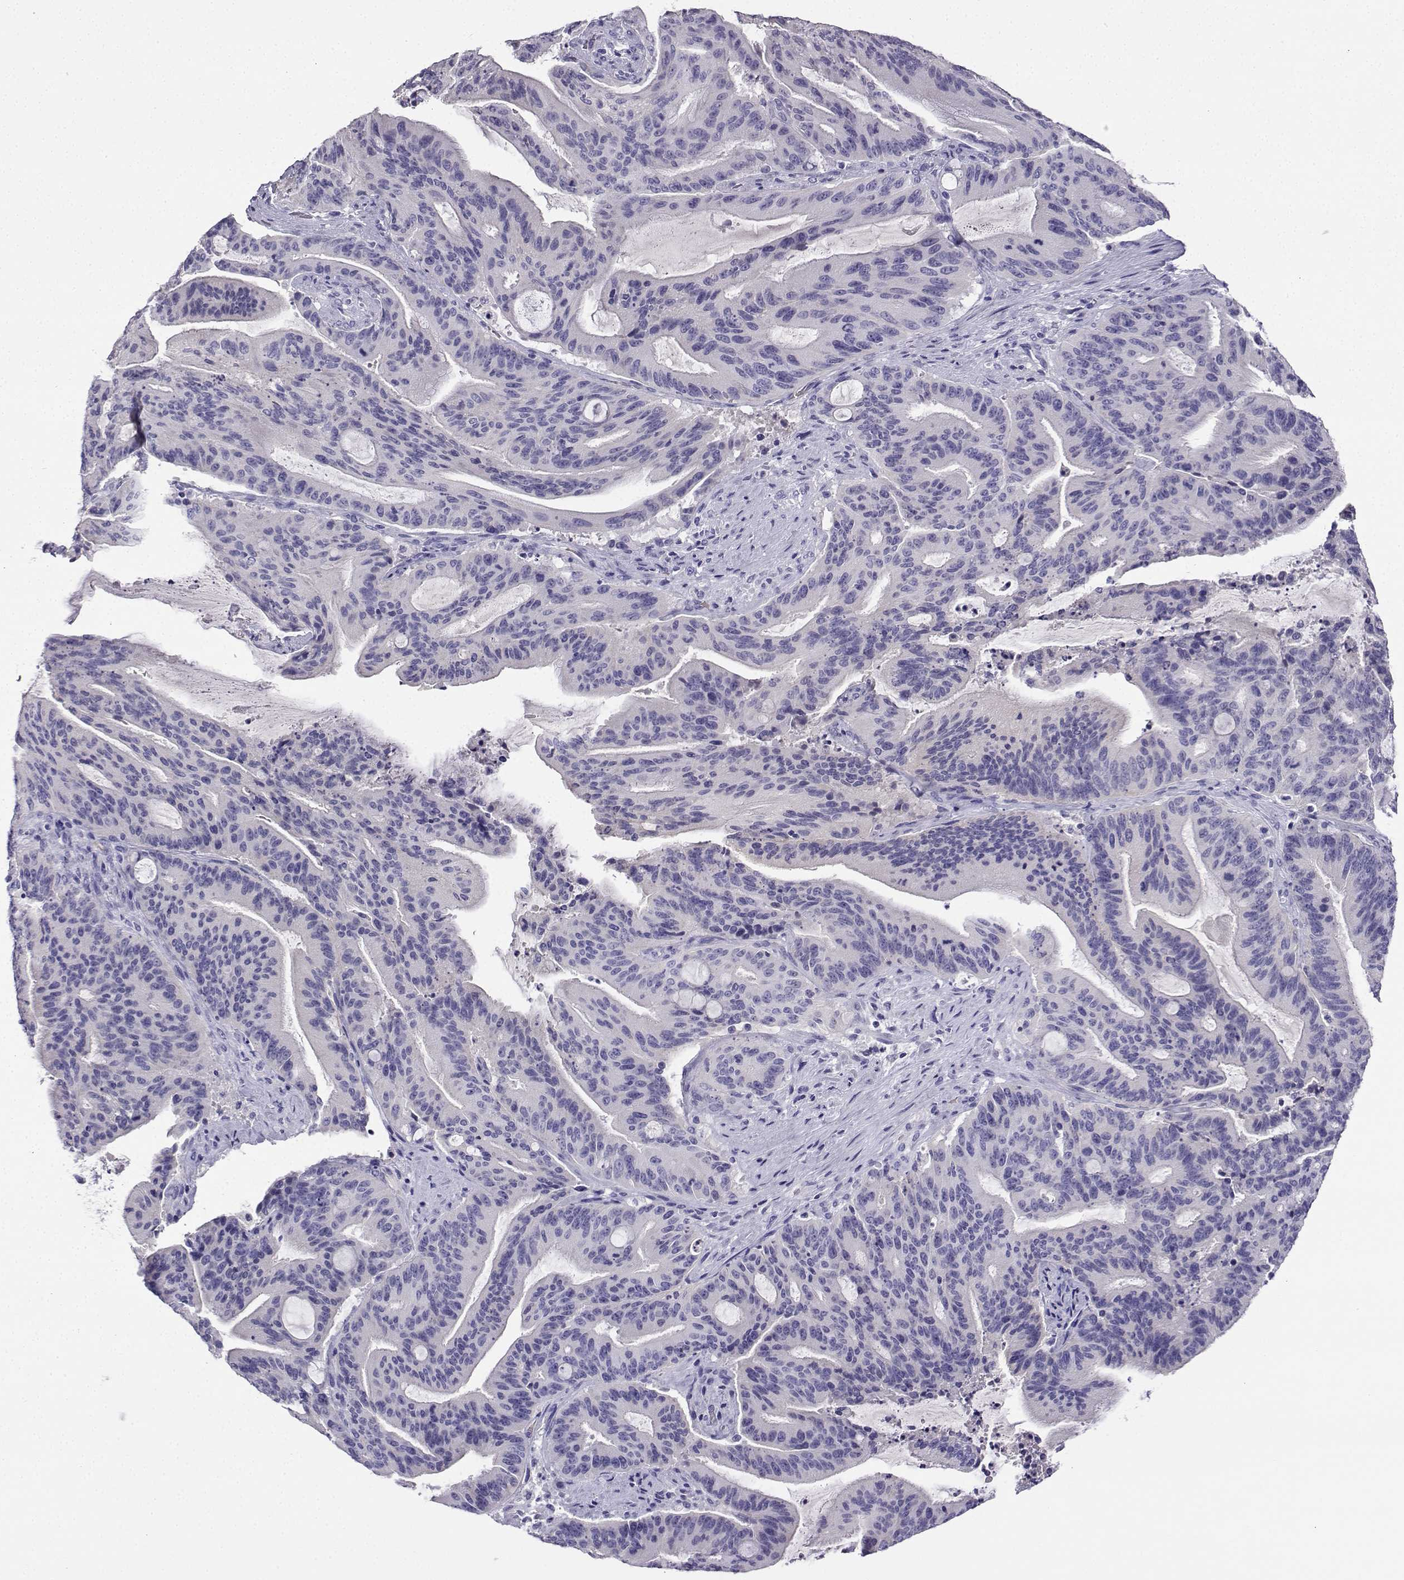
{"staining": {"intensity": "negative", "quantity": "none", "location": "none"}, "tissue": "liver cancer", "cell_type": "Tumor cells", "image_type": "cancer", "snomed": [{"axis": "morphology", "description": "Cholangiocarcinoma"}, {"axis": "topography", "description": "Liver"}], "caption": "Tumor cells are negative for protein expression in human liver cancer (cholangiocarcinoma).", "gene": "LINGO1", "patient": {"sex": "female", "age": 73}}